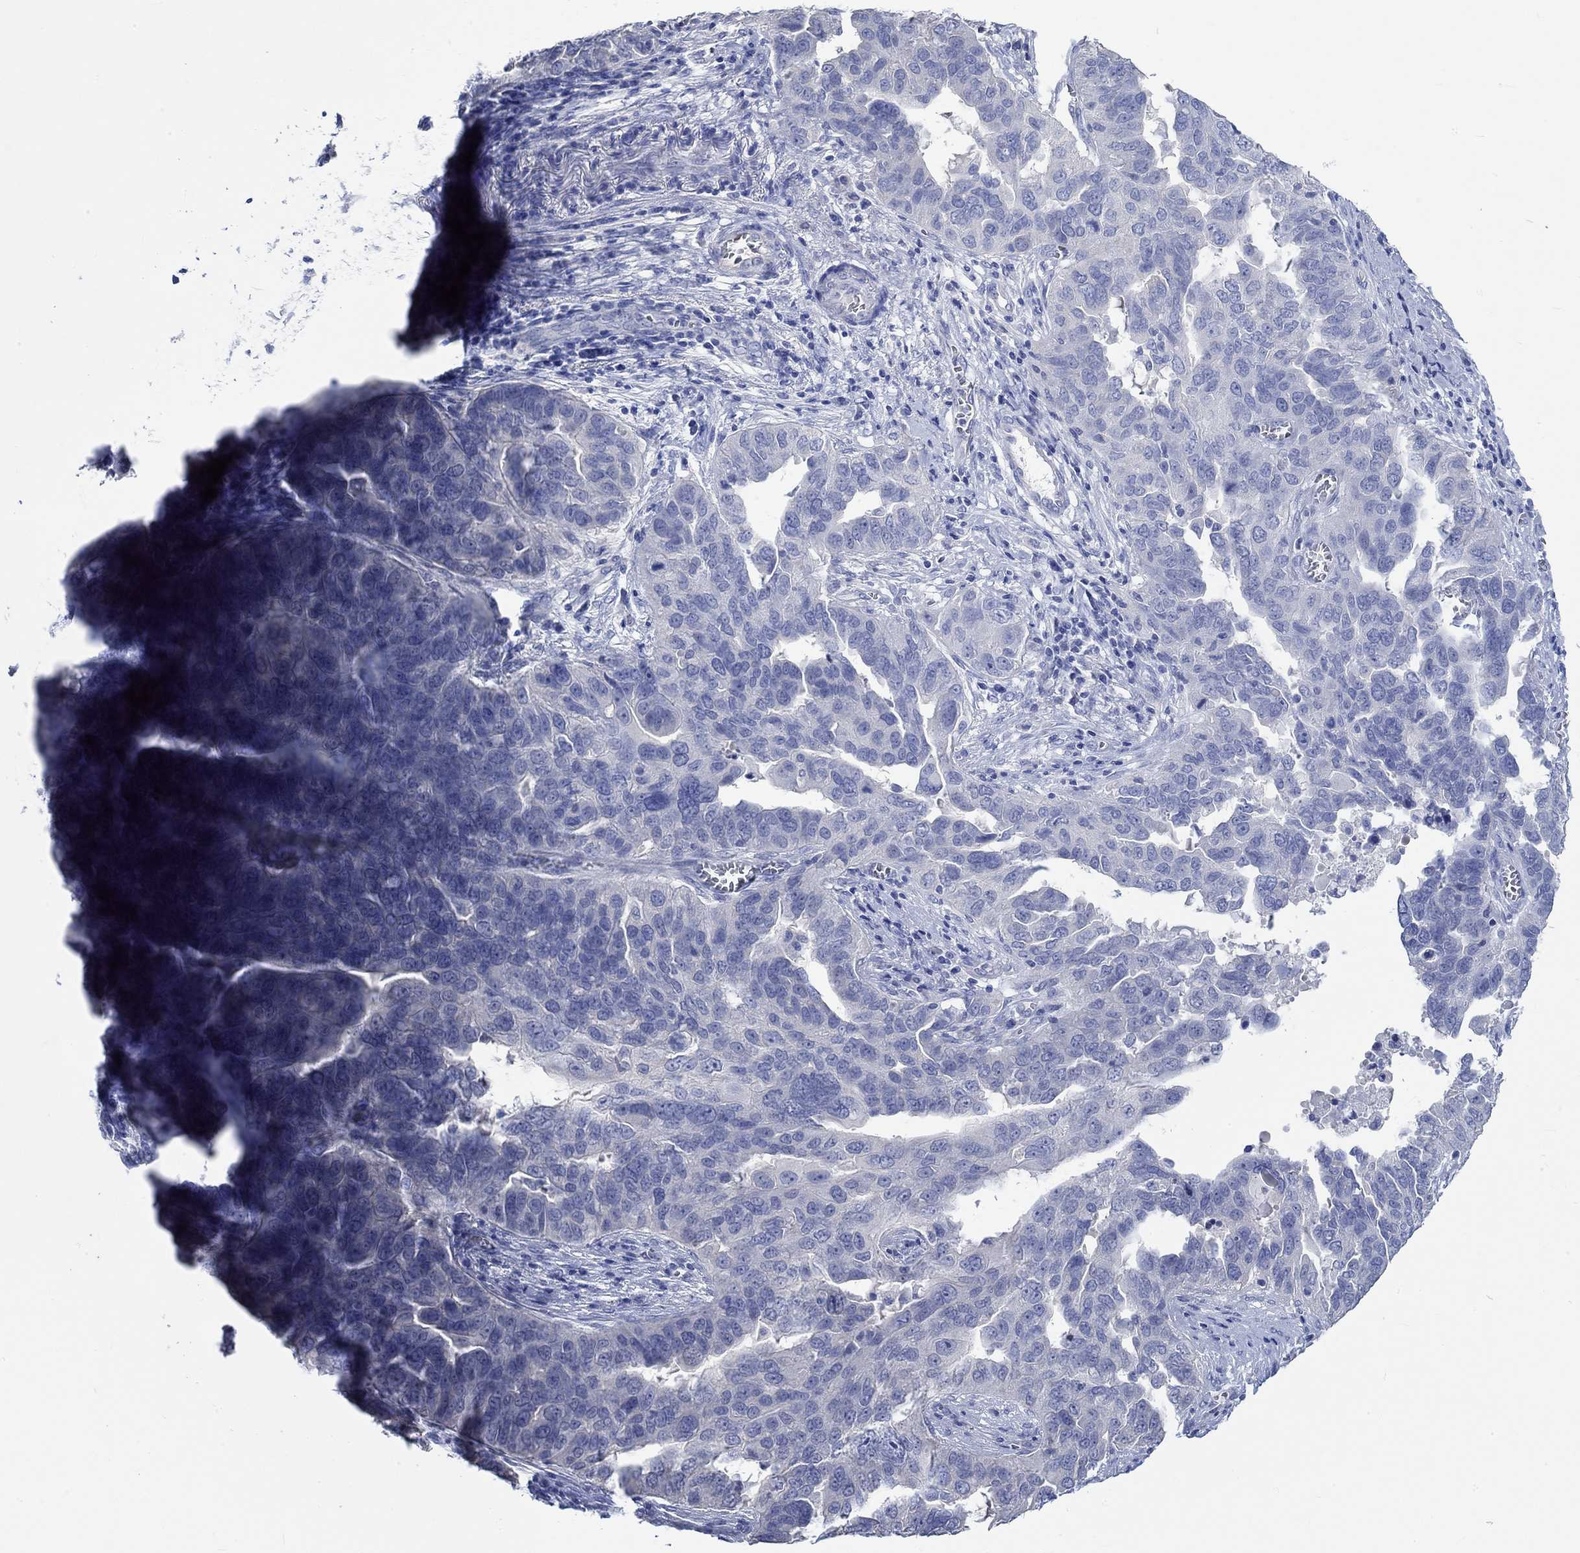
{"staining": {"intensity": "negative", "quantity": "none", "location": "none"}, "tissue": "ovarian cancer", "cell_type": "Tumor cells", "image_type": "cancer", "snomed": [{"axis": "morphology", "description": "Carcinoma, endometroid"}, {"axis": "topography", "description": "Soft tissue"}, {"axis": "topography", "description": "Ovary"}], "caption": "High power microscopy photomicrograph of an IHC micrograph of endometroid carcinoma (ovarian), revealing no significant staining in tumor cells. Brightfield microscopy of immunohistochemistry stained with DAB (brown) and hematoxylin (blue), captured at high magnification.", "gene": "KCNA1", "patient": {"sex": "female", "age": 52}}